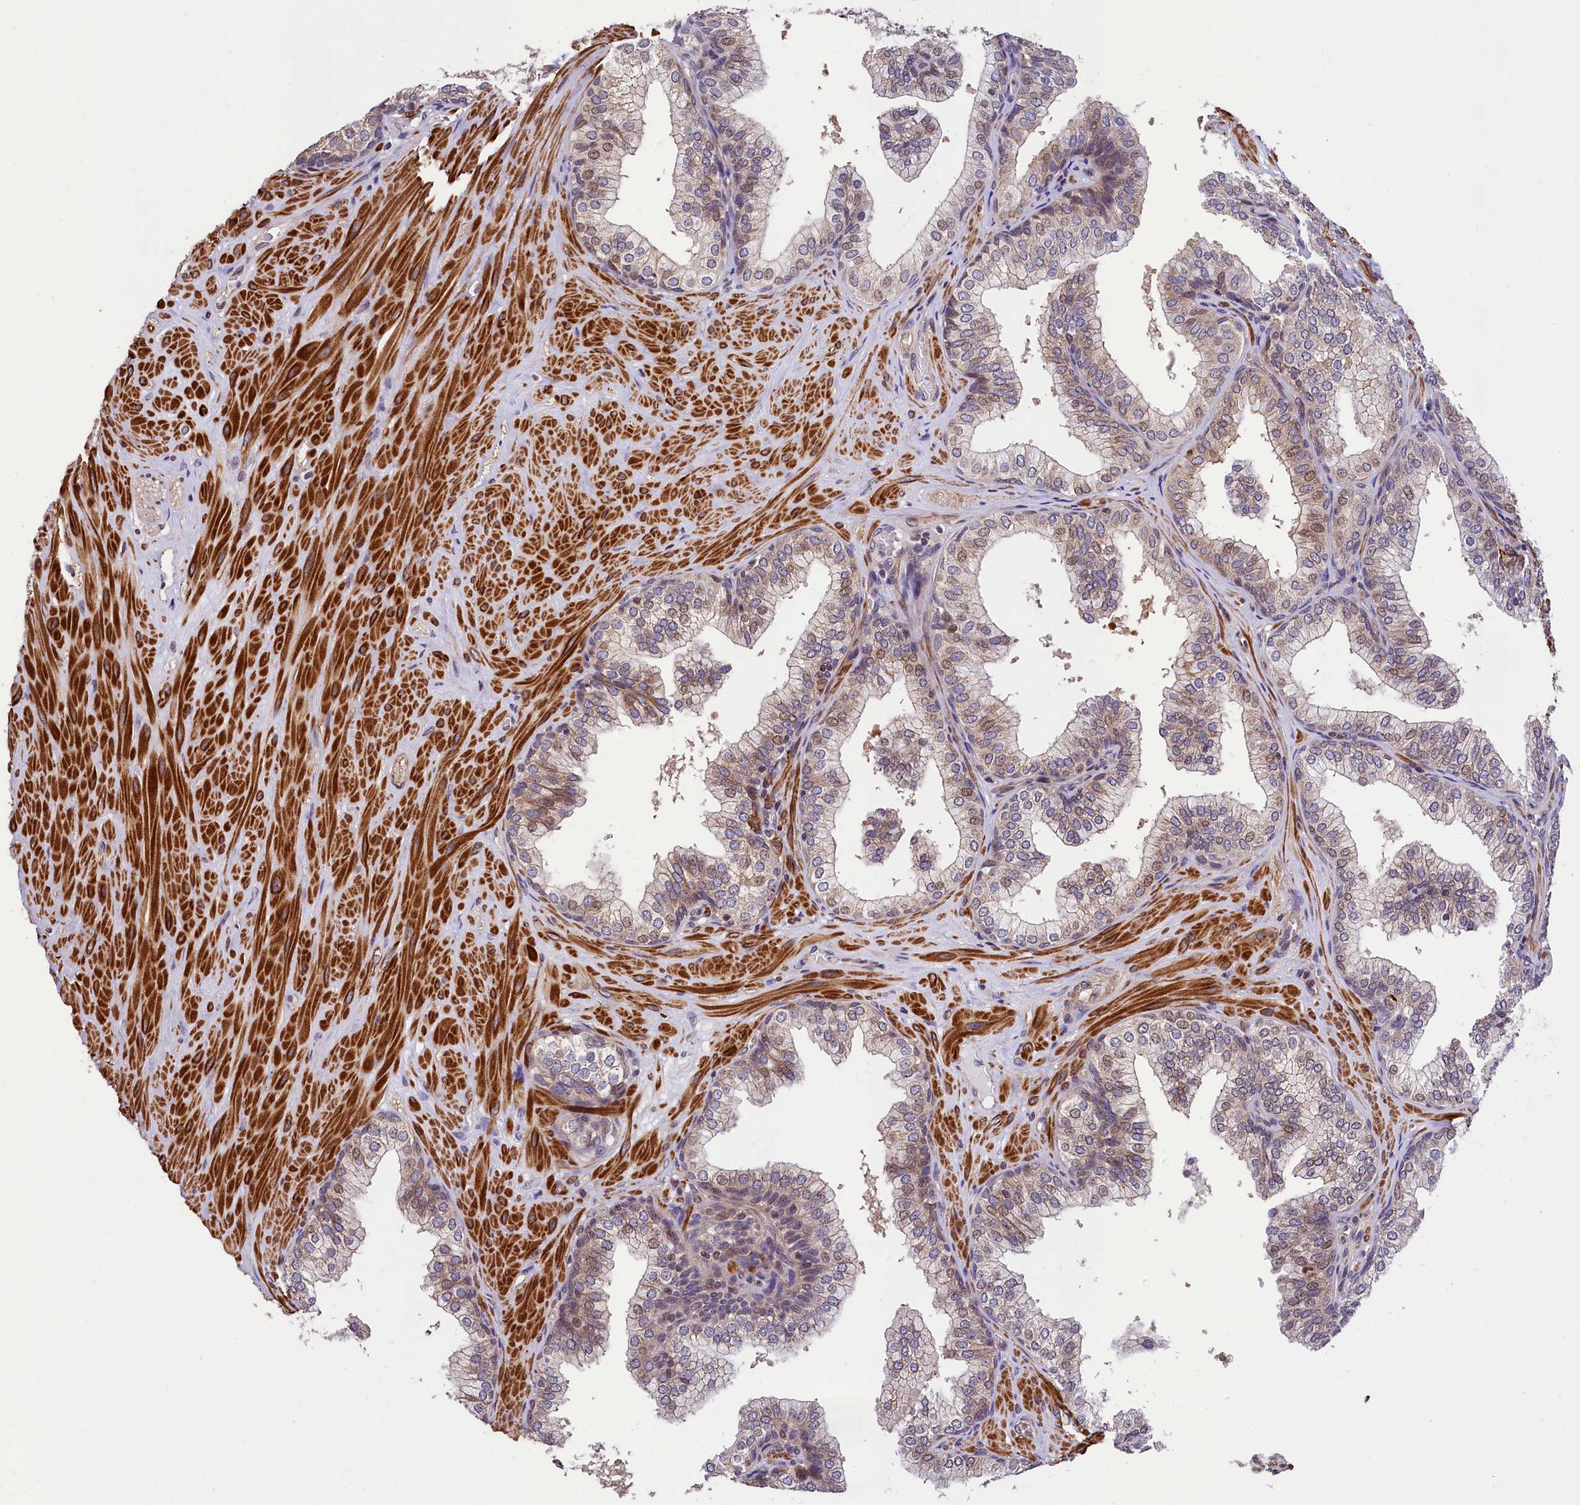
{"staining": {"intensity": "moderate", "quantity": "<25%", "location": "cytoplasmic/membranous,nuclear"}, "tissue": "prostate", "cell_type": "Glandular cells", "image_type": "normal", "snomed": [{"axis": "morphology", "description": "Normal tissue, NOS"}, {"axis": "topography", "description": "Prostate"}], "caption": "IHC photomicrograph of unremarkable human prostate stained for a protein (brown), which displays low levels of moderate cytoplasmic/membranous,nuclear staining in about <25% of glandular cells.", "gene": "ZNF2", "patient": {"sex": "male", "age": 60}}